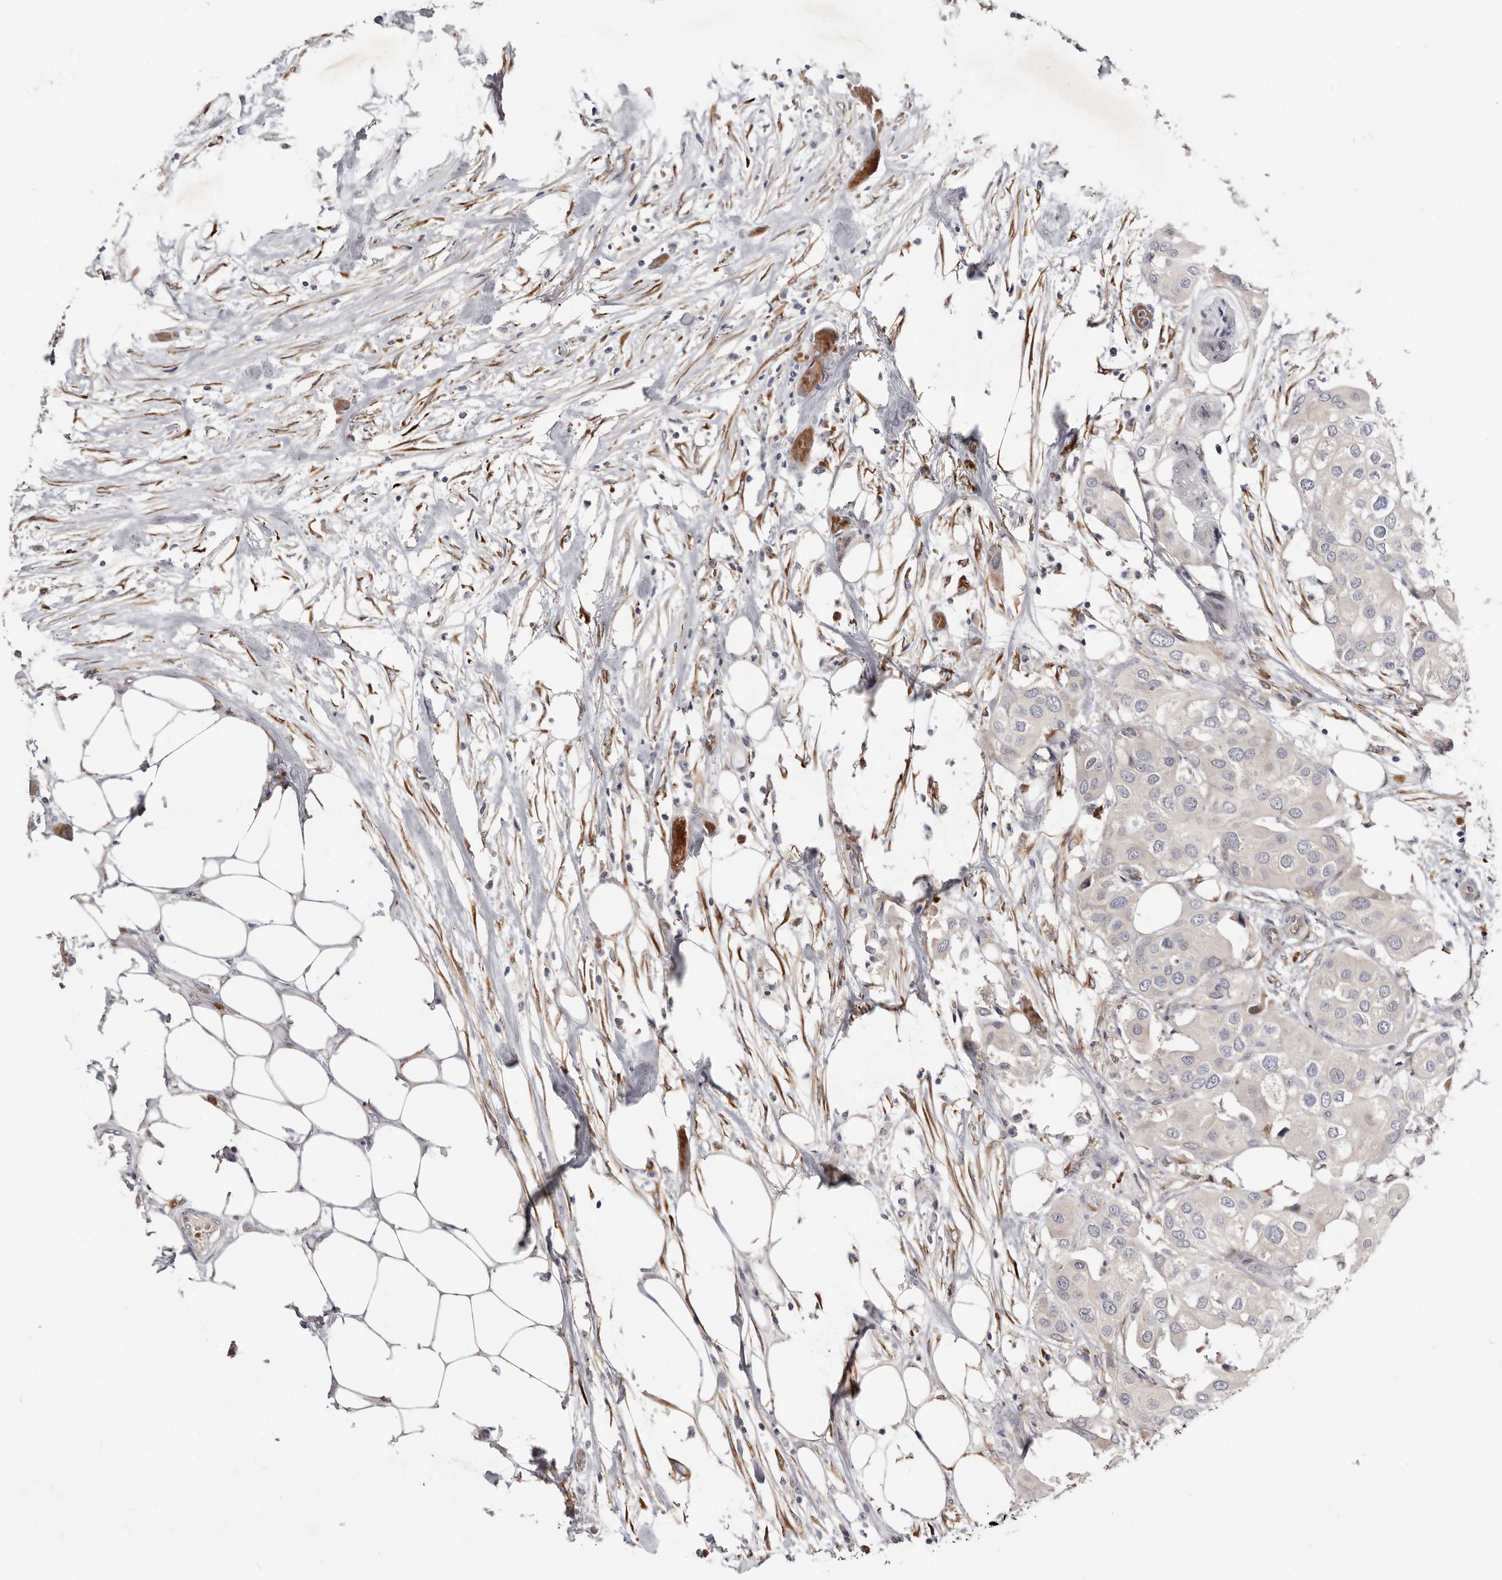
{"staining": {"intensity": "negative", "quantity": "none", "location": "none"}, "tissue": "urothelial cancer", "cell_type": "Tumor cells", "image_type": "cancer", "snomed": [{"axis": "morphology", "description": "Urothelial carcinoma, High grade"}, {"axis": "topography", "description": "Urinary bladder"}], "caption": "Tumor cells show no significant protein positivity in urothelial cancer.", "gene": "USH1C", "patient": {"sex": "male", "age": 64}}